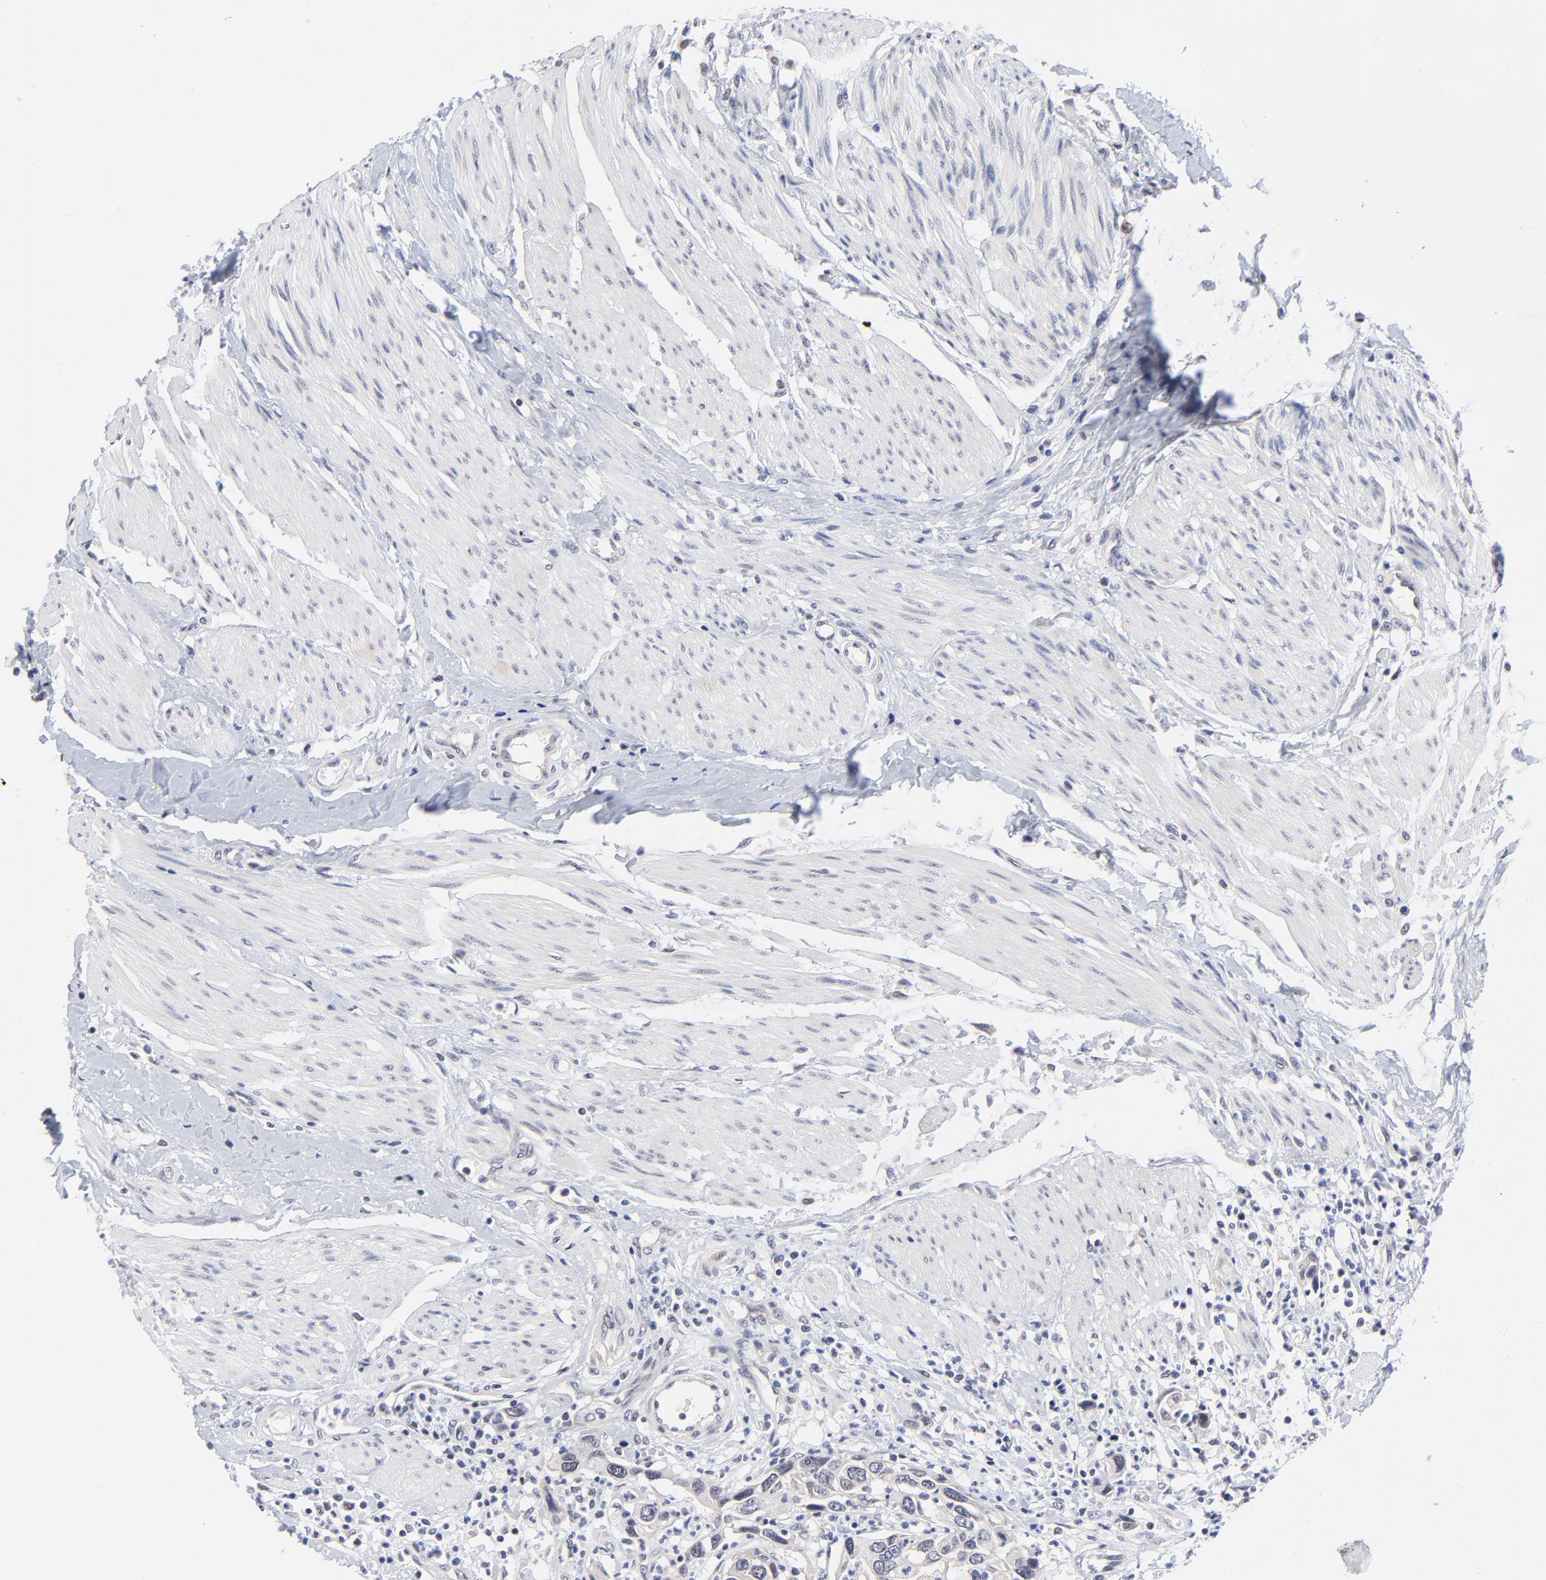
{"staining": {"intensity": "negative", "quantity": "none", "location": "none"}, "tissue": "urothelial cancer", "cell_type": "Tumor cells", "image_type": "cancer", "snomed": [{"axis": "morphology", "description": "Urothelial carcinoma, High grade"}, {"axis": "topography", "description": "Urinary bladder"}], "caption": "Immunohistochemical staining of urothelial carcinoma (high-grade) exhibits no significant expression in tumor cells.", "gene": "FBXO8", "patient": {"sex": "male", "age": 66}}